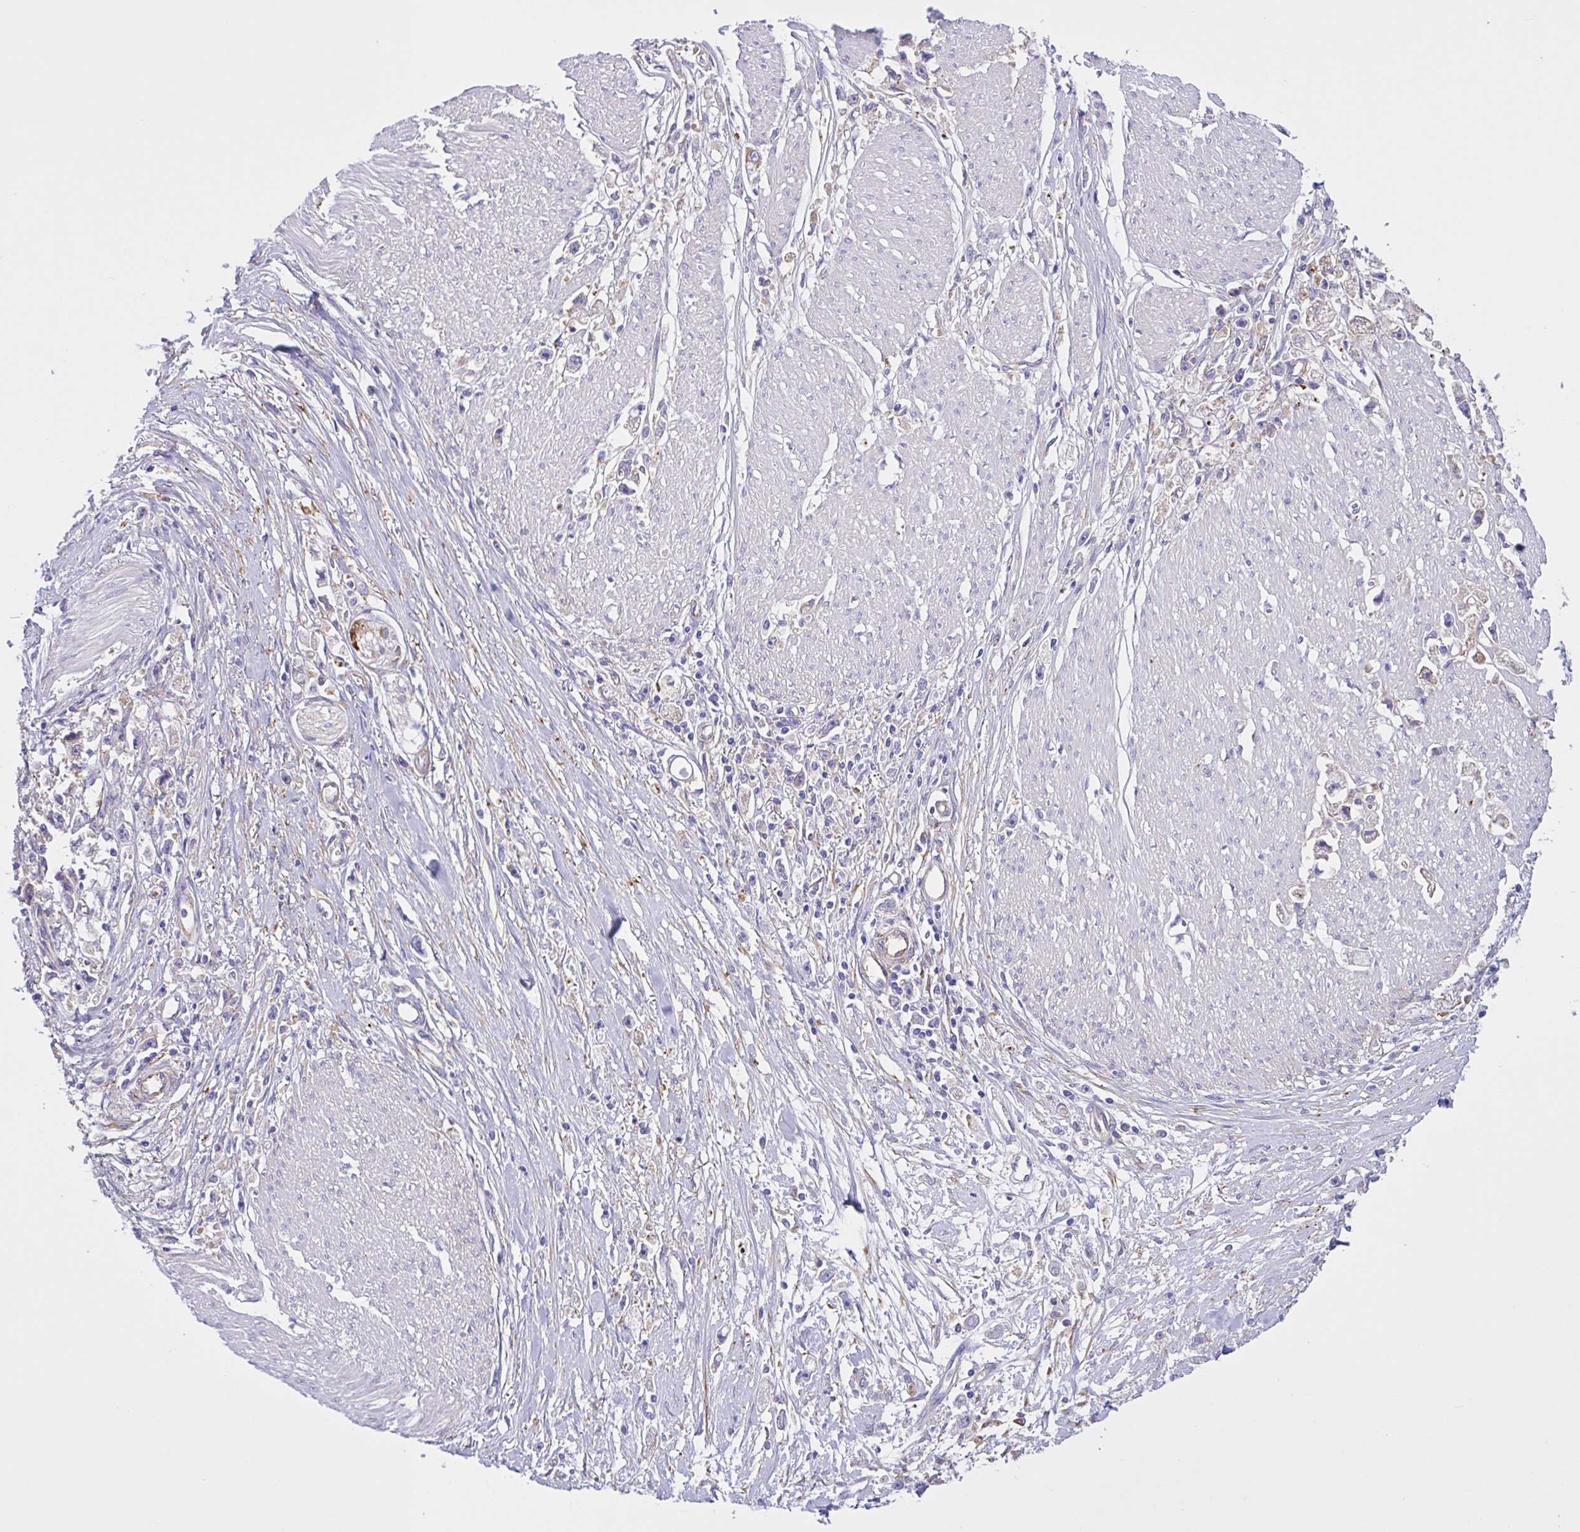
{"staining": {"intensity": "negative", "quantity": "none", "location": "none"}, "tissue": "stomach cancer", "cell_type": "Tumor cells", "image_type": "cancer", "snomed": [{"axis": "morphology", "description": "Adenocarcinoma, NOS"}, {"axis": "topography", "description": "Stomach"}], "caption": "A histopathology image of human adenocarcinoma (stomach) is negative for staining in tumor cells.", "gene": "OR51M1", "patient": {"sex": "female", "age": 59}}